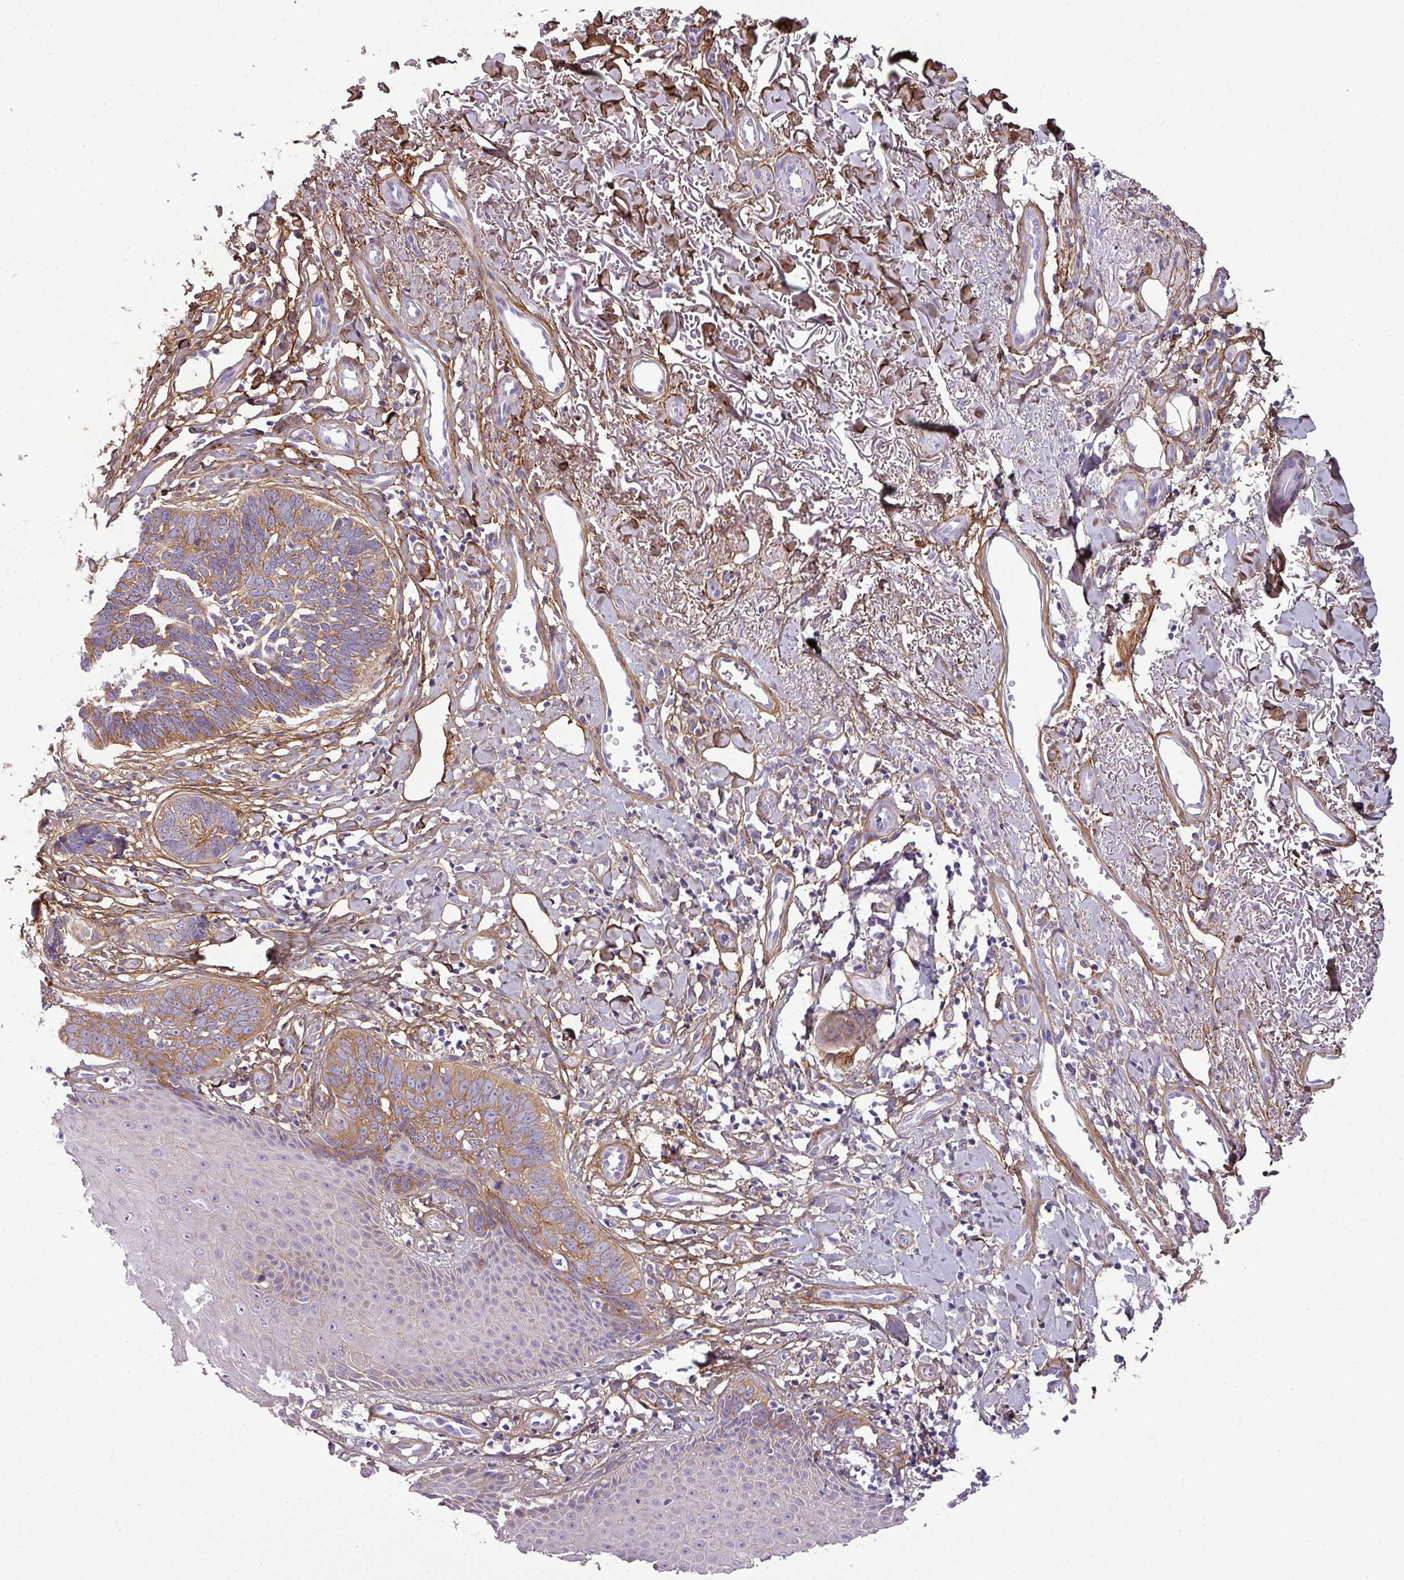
{"staining": {"intensity": "moderate", "quantity": ">75%", "location": "cytoplasmic/membranous"}, "tissue": "skin cancer", "cell_type": "Tumor cells", "image_type": "cancer", "snomed": [{"axis": "morphology", "description": "Normal tissue, NOS"}, {"axis": "morphology", "description": "Basal cell carcinoma"}, {"axis": "topography", "description": "Skin"}], "caption": "Protein staining shows moderate cytoplasmic/membranous staining in approximately >75% of tumor cells in basal cell carcinoma (skin). (Stains: DAB in brown, nuclei in blue, Microscopy: brightfield microscopy at high magnification).", "gene": "PARD6G", "patient": {"sex": "male", "age": 77}}